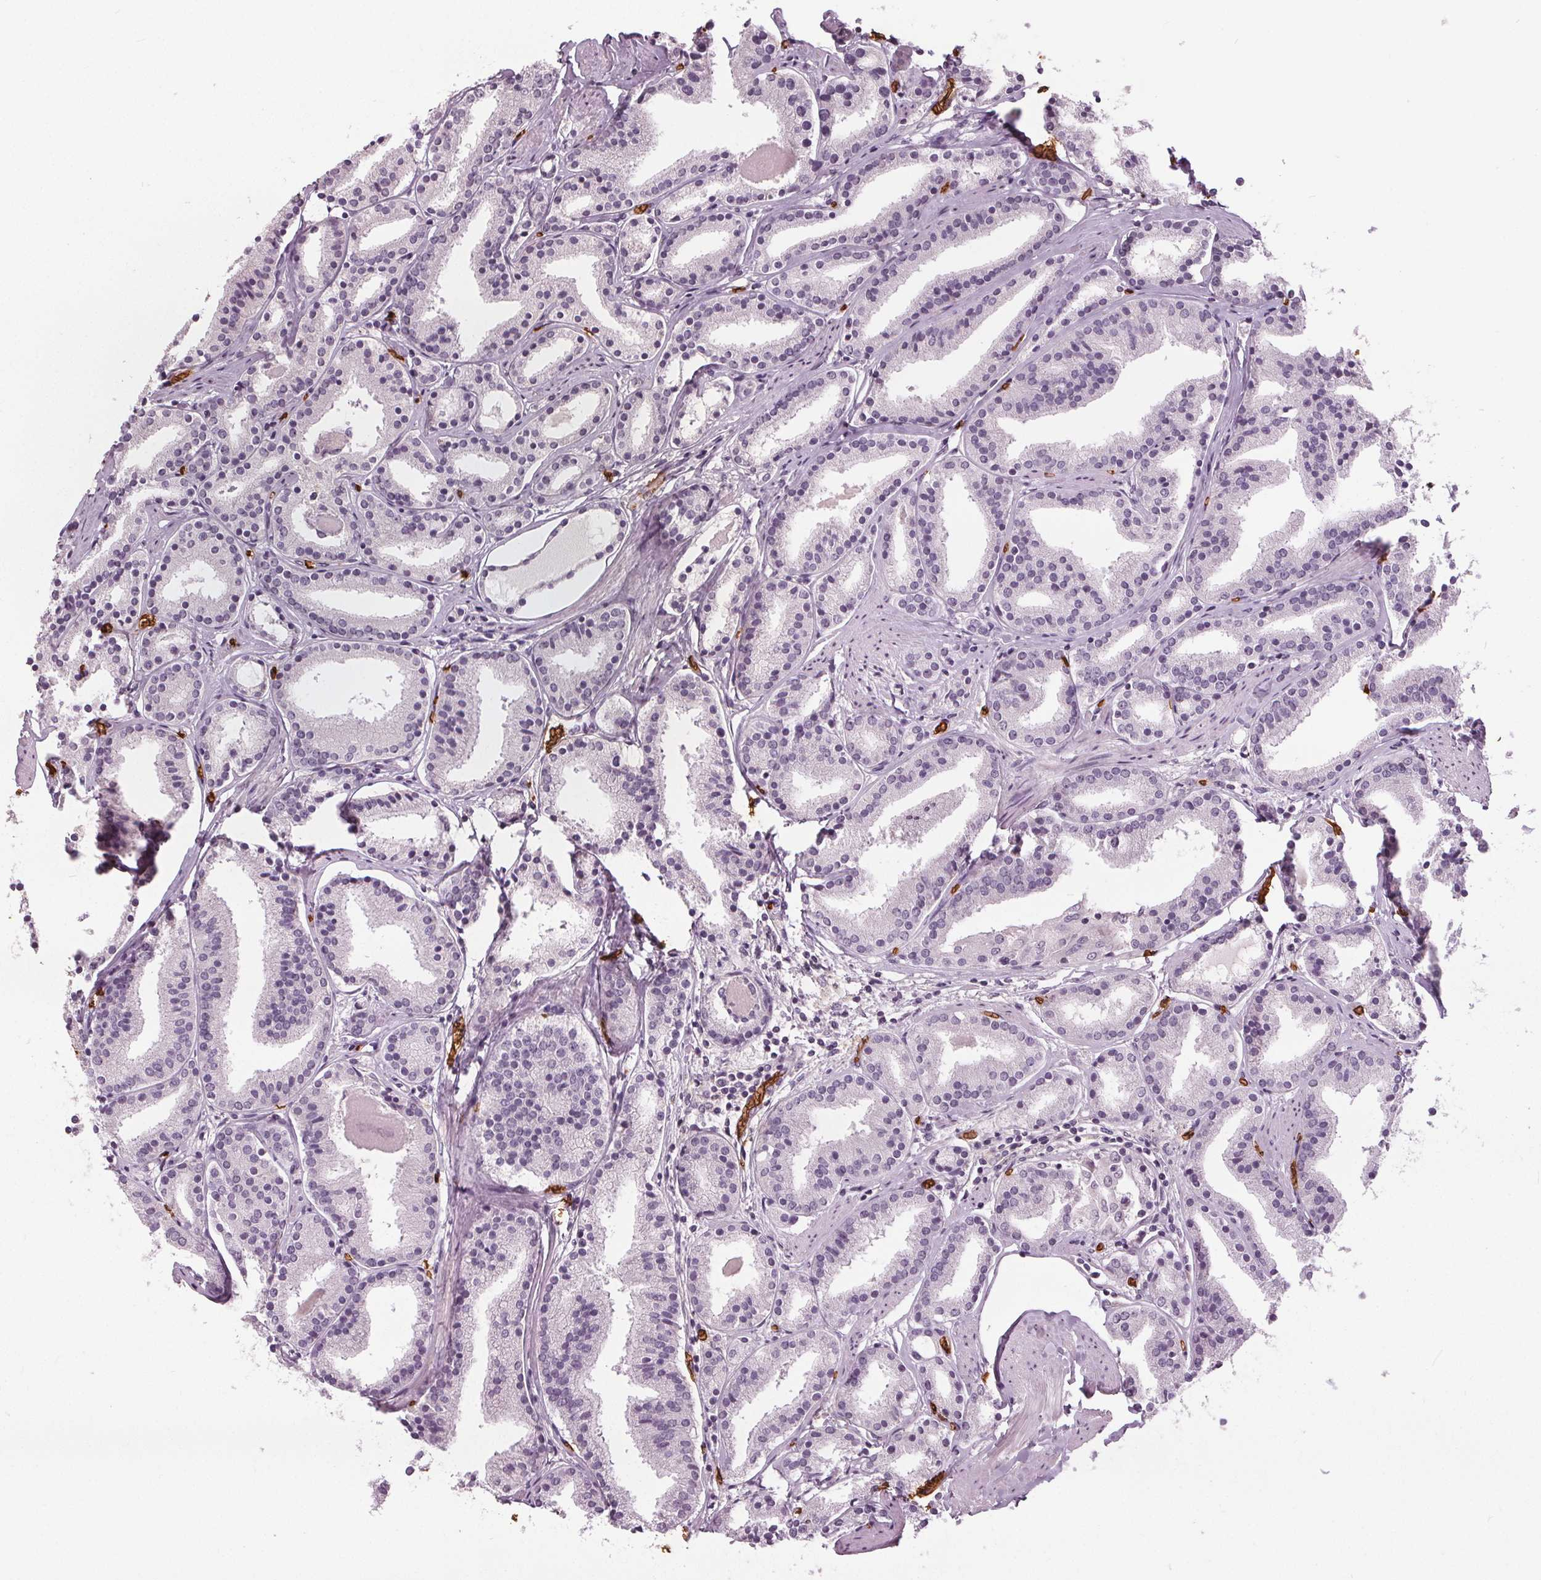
{"staining": {"intensity": "negative", "quantity": "none", "location": "none"}, "tissue": "prostate cancer", "cell_type": "Tumor cells", "image_type": "cancer", "snomed": [{"axis": "morphology", "description": "Adenocarcinoma, High grade"}, {"axis": "topography", "description": "Prostate"}], "caption": "This is a image of immunohistochemistry staining of adenocarcinoma (high-grade) (prostate), which shows no staining in tumor cells.", "gene": "SLC4A1", "patient": {"sex": "male", "age": 63}}